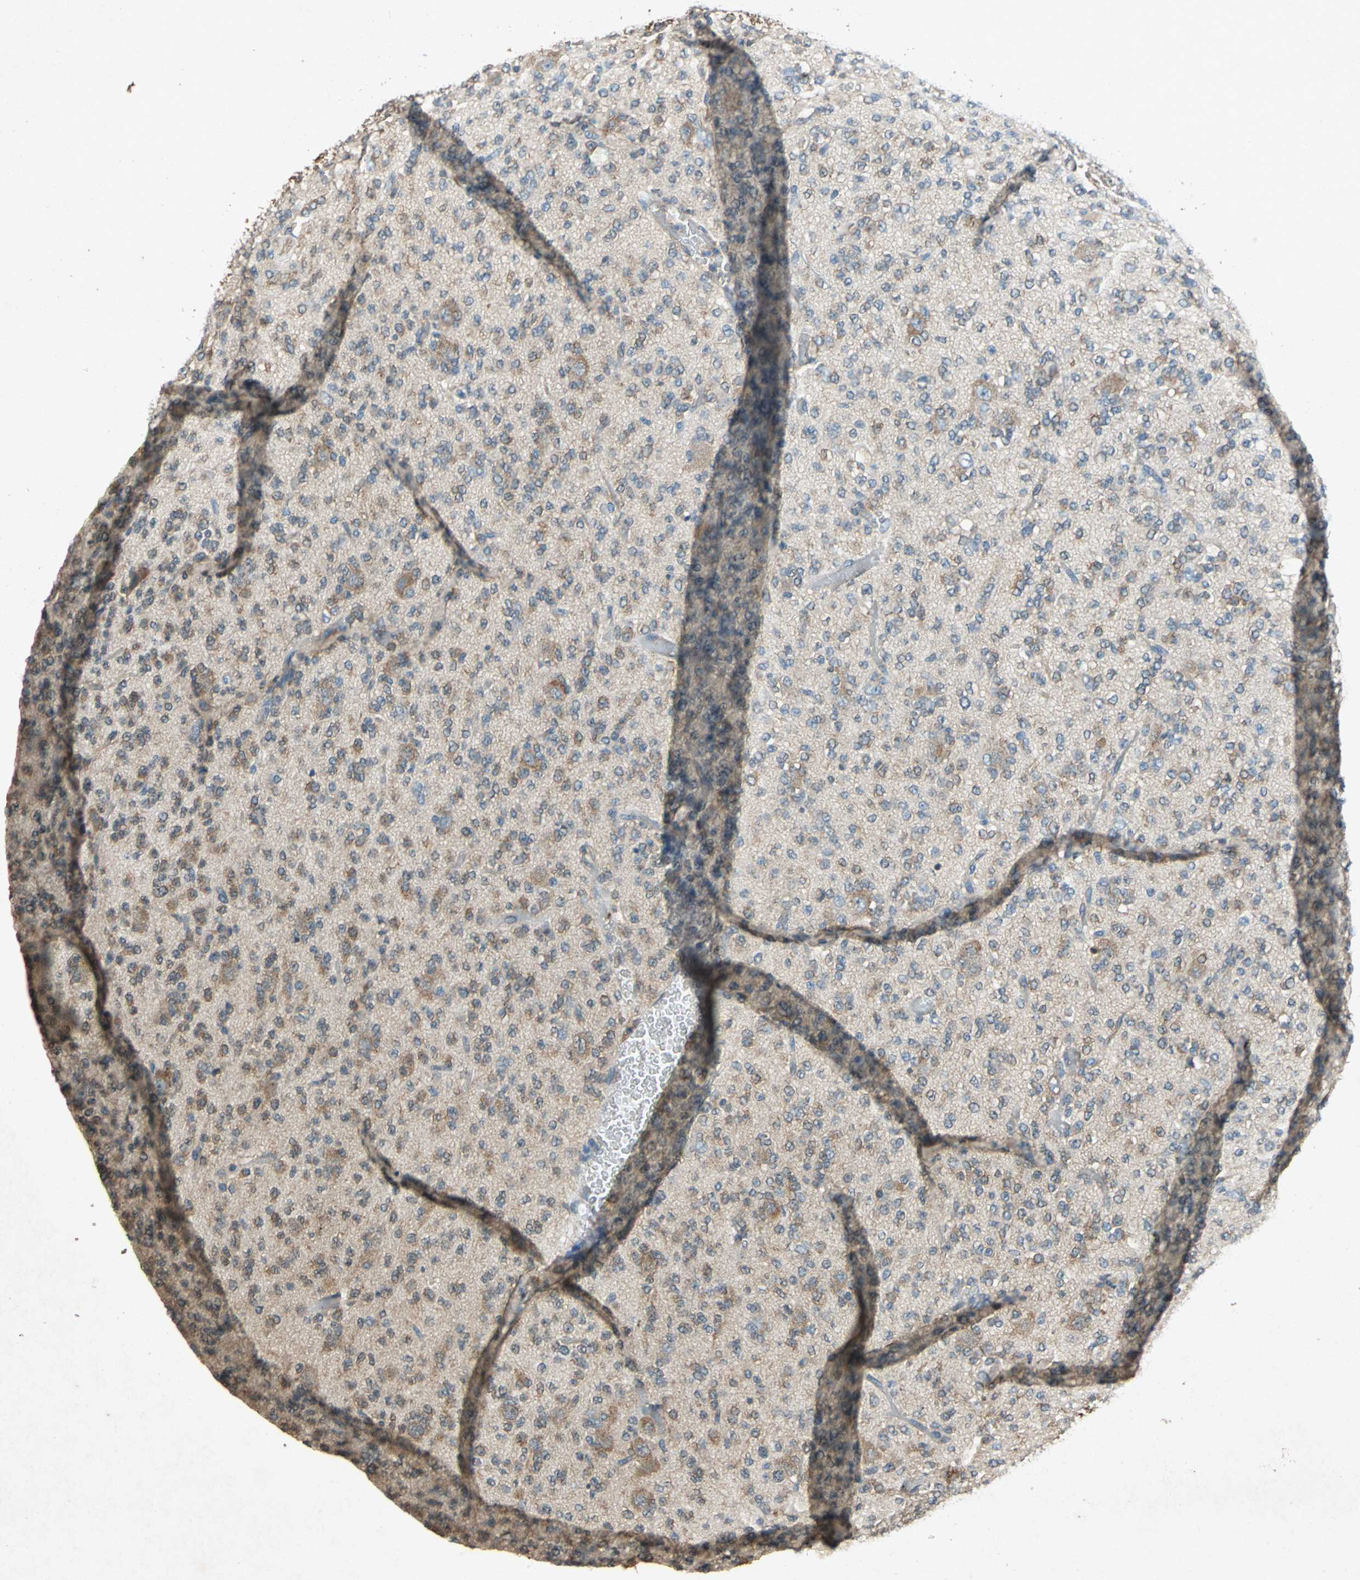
{"staining": {"intensity": "moderate", "quantity": ">75%", "location": "cytoplasmic/membranous"}, "tissue": "glioma", "cell_type": "Tumor cells", "image_type": "cancer", "snomed": [{"axis": "morphology", "description": "Glioma, malignant, Low grade"}, {"axis": "topography", "description": "Brain"}], "caption": "High-magnification brightfield microscopy of low-grade glioma (malignant) stained with DAB (brown) and counterstained with hematoxylin (blue). tumor cells exhibit moderate cytoplasmic/membranous expression is present in approximately>75% of cells.", "gene": "HSP90AB1", "patient": {"sex": "male", "age": 38}}